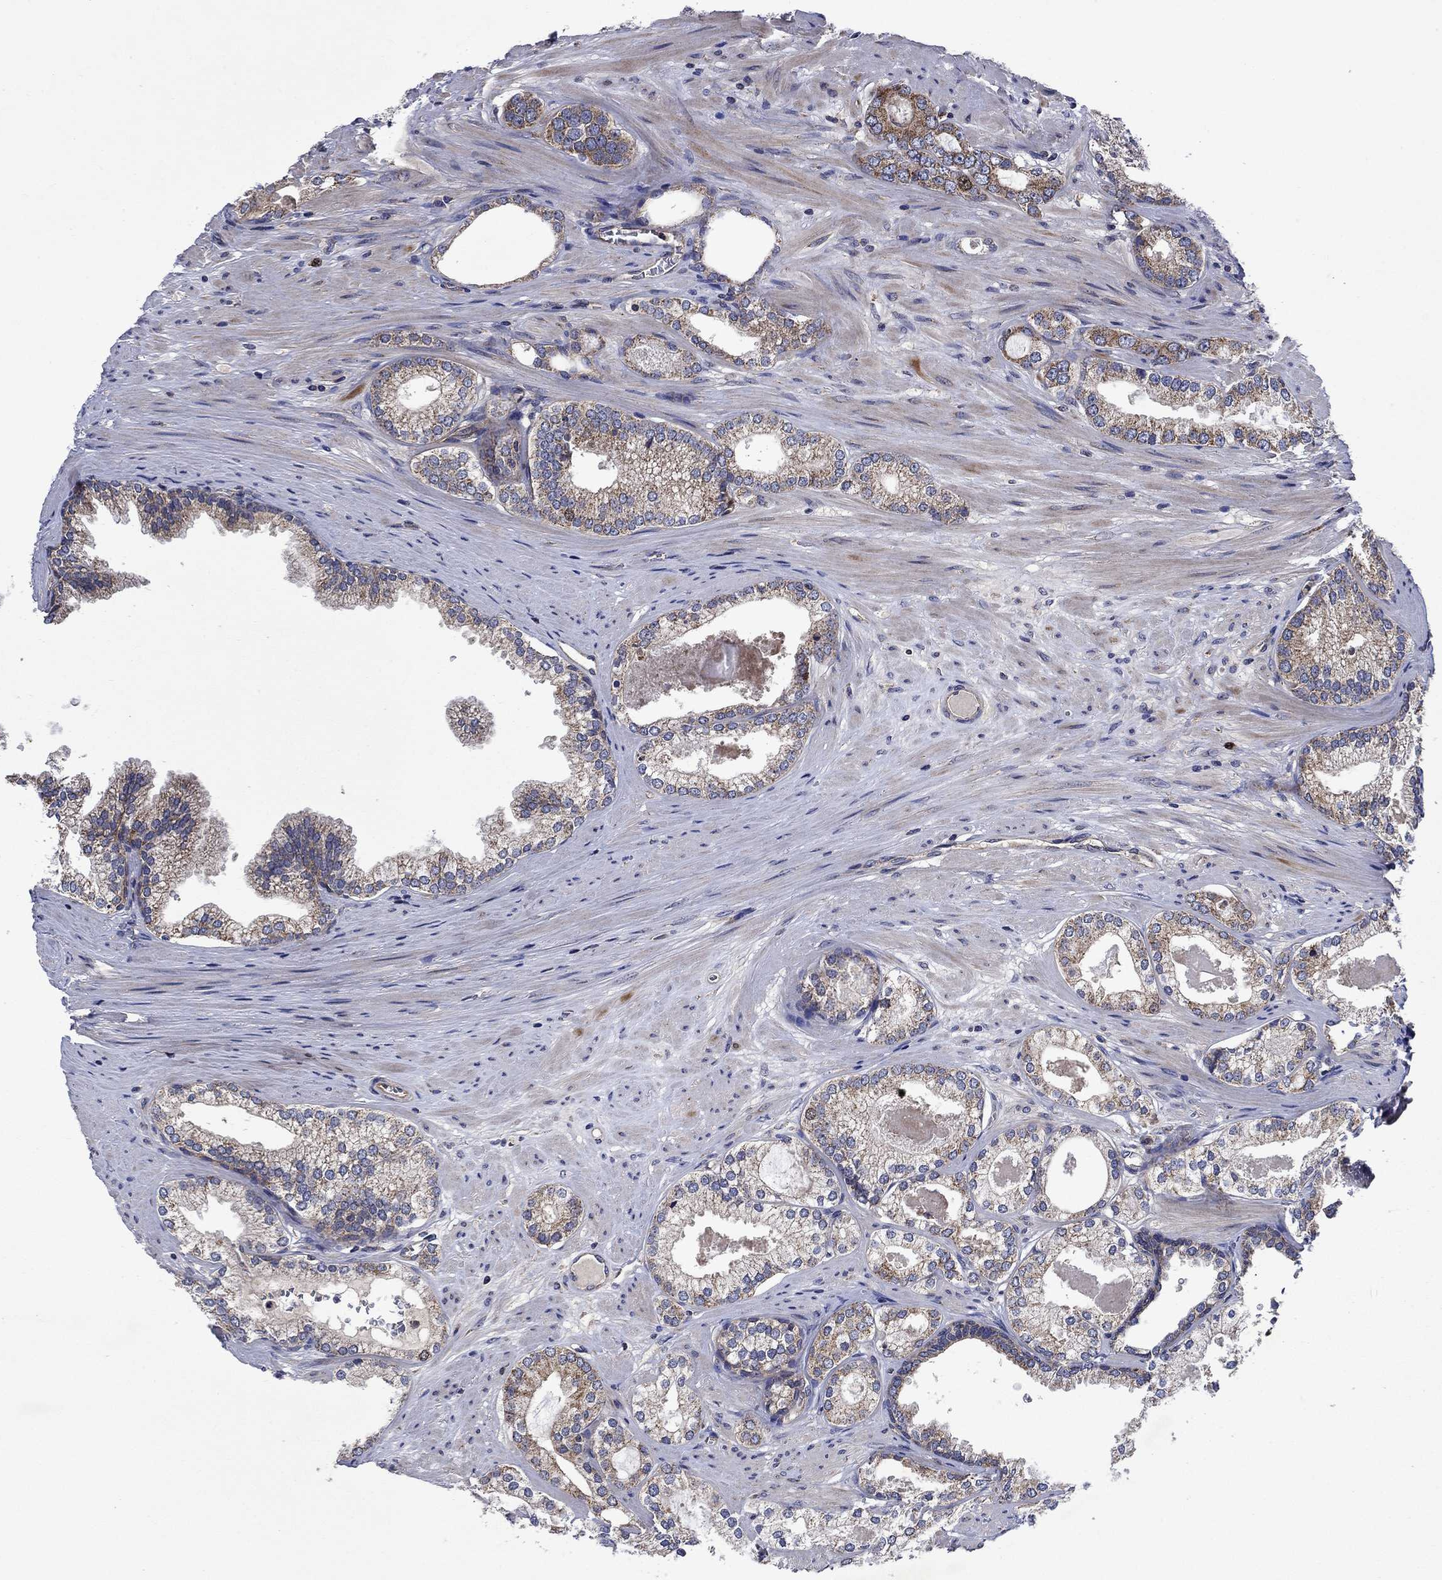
{"staining": {"intensity": "strong", "quantity": "<25%", "location": "cytoplasmic/membranous"}, "tissue": "prostate cancer", "cell_type": "Tumor cells", "image_type": "cancer", "snomed": [{"axis": "morphology", "description": "Adenocarcinoma, High grade"}, {"axis": "topography", "description": "Prostate and seminal vesicle, NOS"}], "caption": "DAB immunohistochemical staining of prostate adenocarcinoma (high-grade) shows strong cytoplasmic/membranous protein staining in approximately <25% of tumor cells.", "gene": "KIF22", "patient": {"sex": "male", "age": 62}}